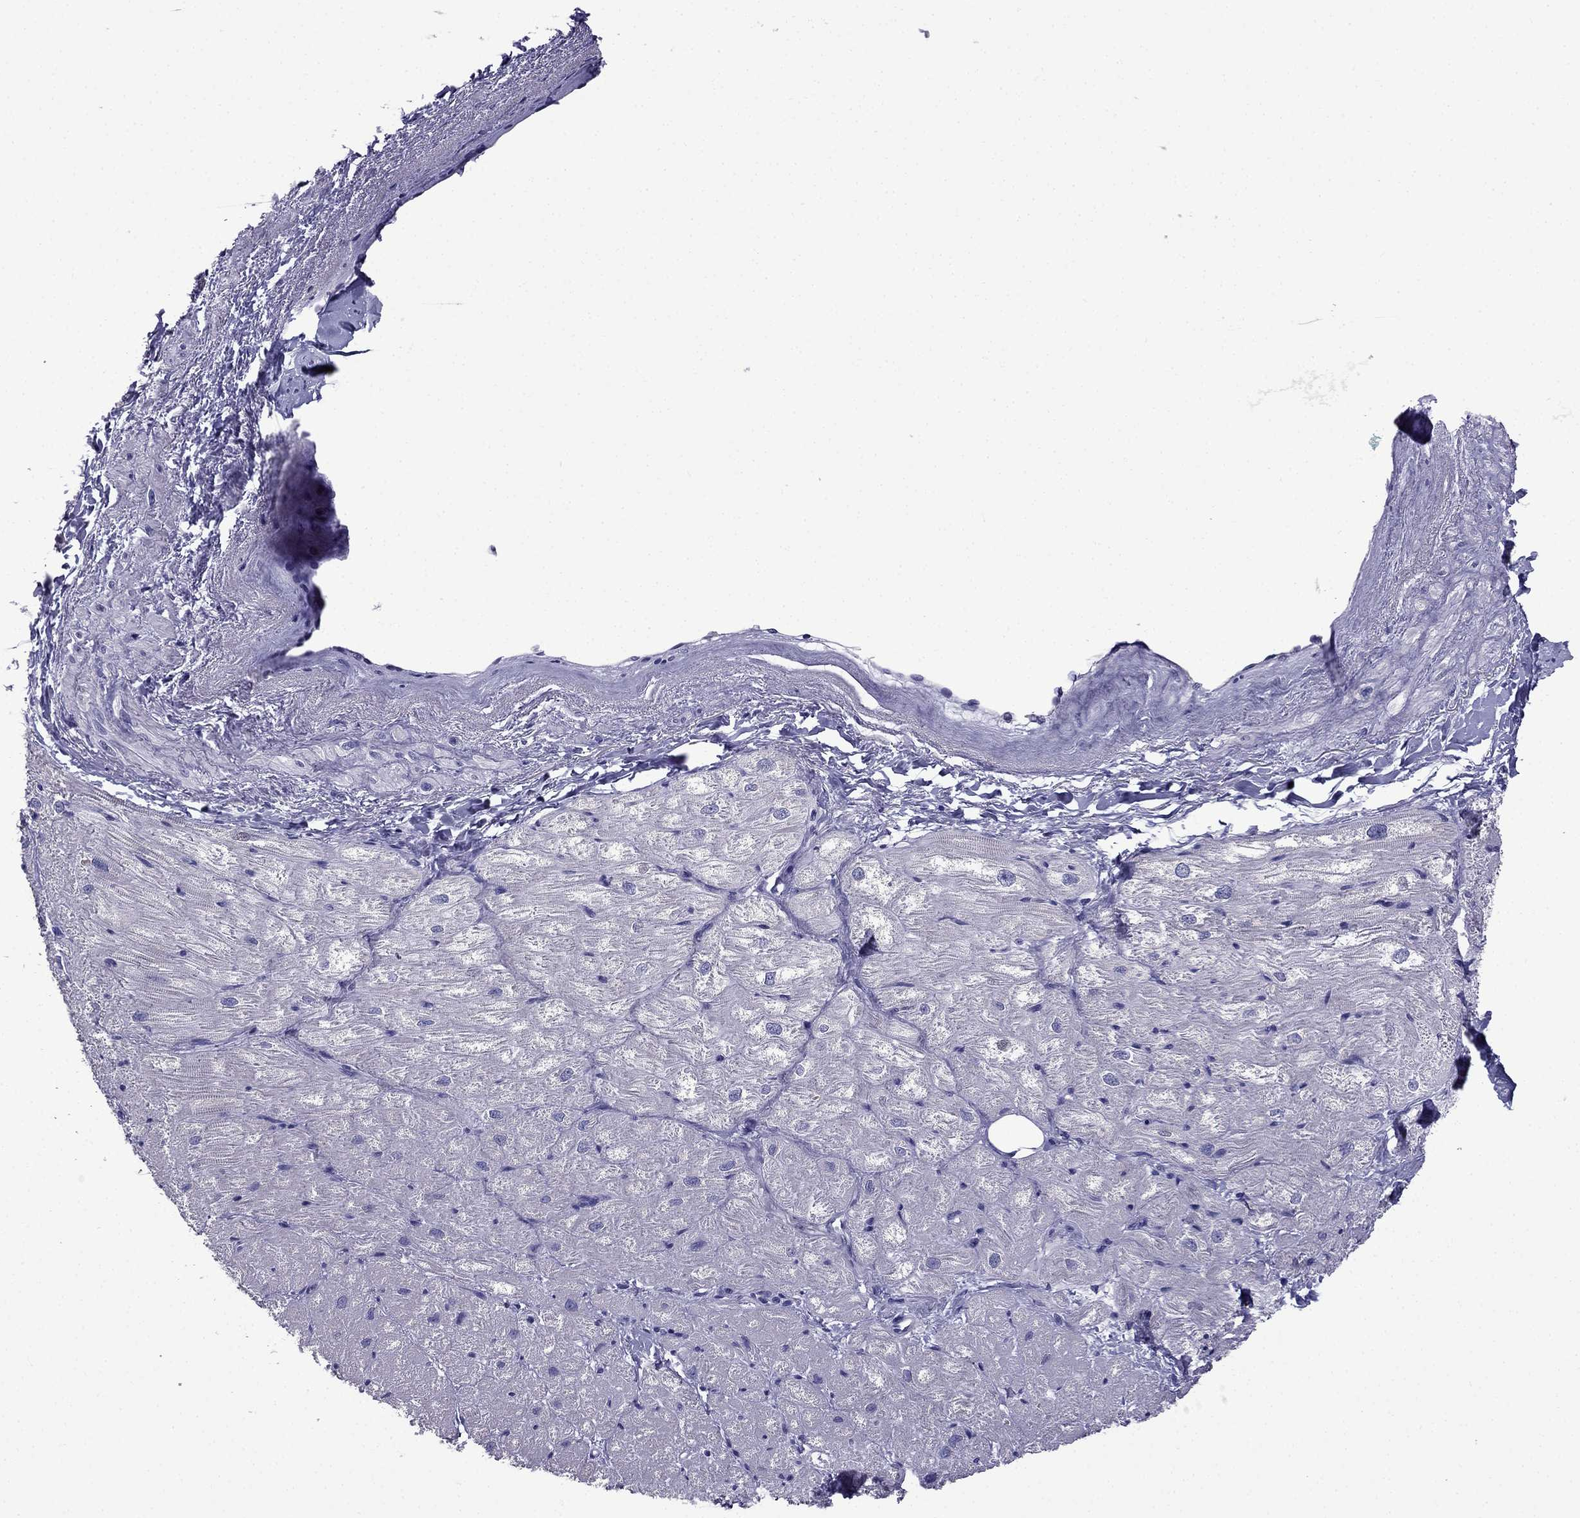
{"staining": {"intensity": "negative", "quantity": "none", "location": "none"}, "tissue": "heart muscle", "cell_type": "Cardiomyocytes", "image_type": "normal", "snomed": [{"axis": "morphology", "description": "Normal tissue, NOS"}, {"axis": "topography", "description": "Heart"}], "caption": "IHC of benign human heart muscle shows no positivity in cardiomyocytes. The staining is performed using DAB (3,3'-diaminobenzidine) brown chromogen with nuclei counter-stained in using hematoxylin.", "gene": "POM121L12", "patient": {"sex": "male", "age": 57}}